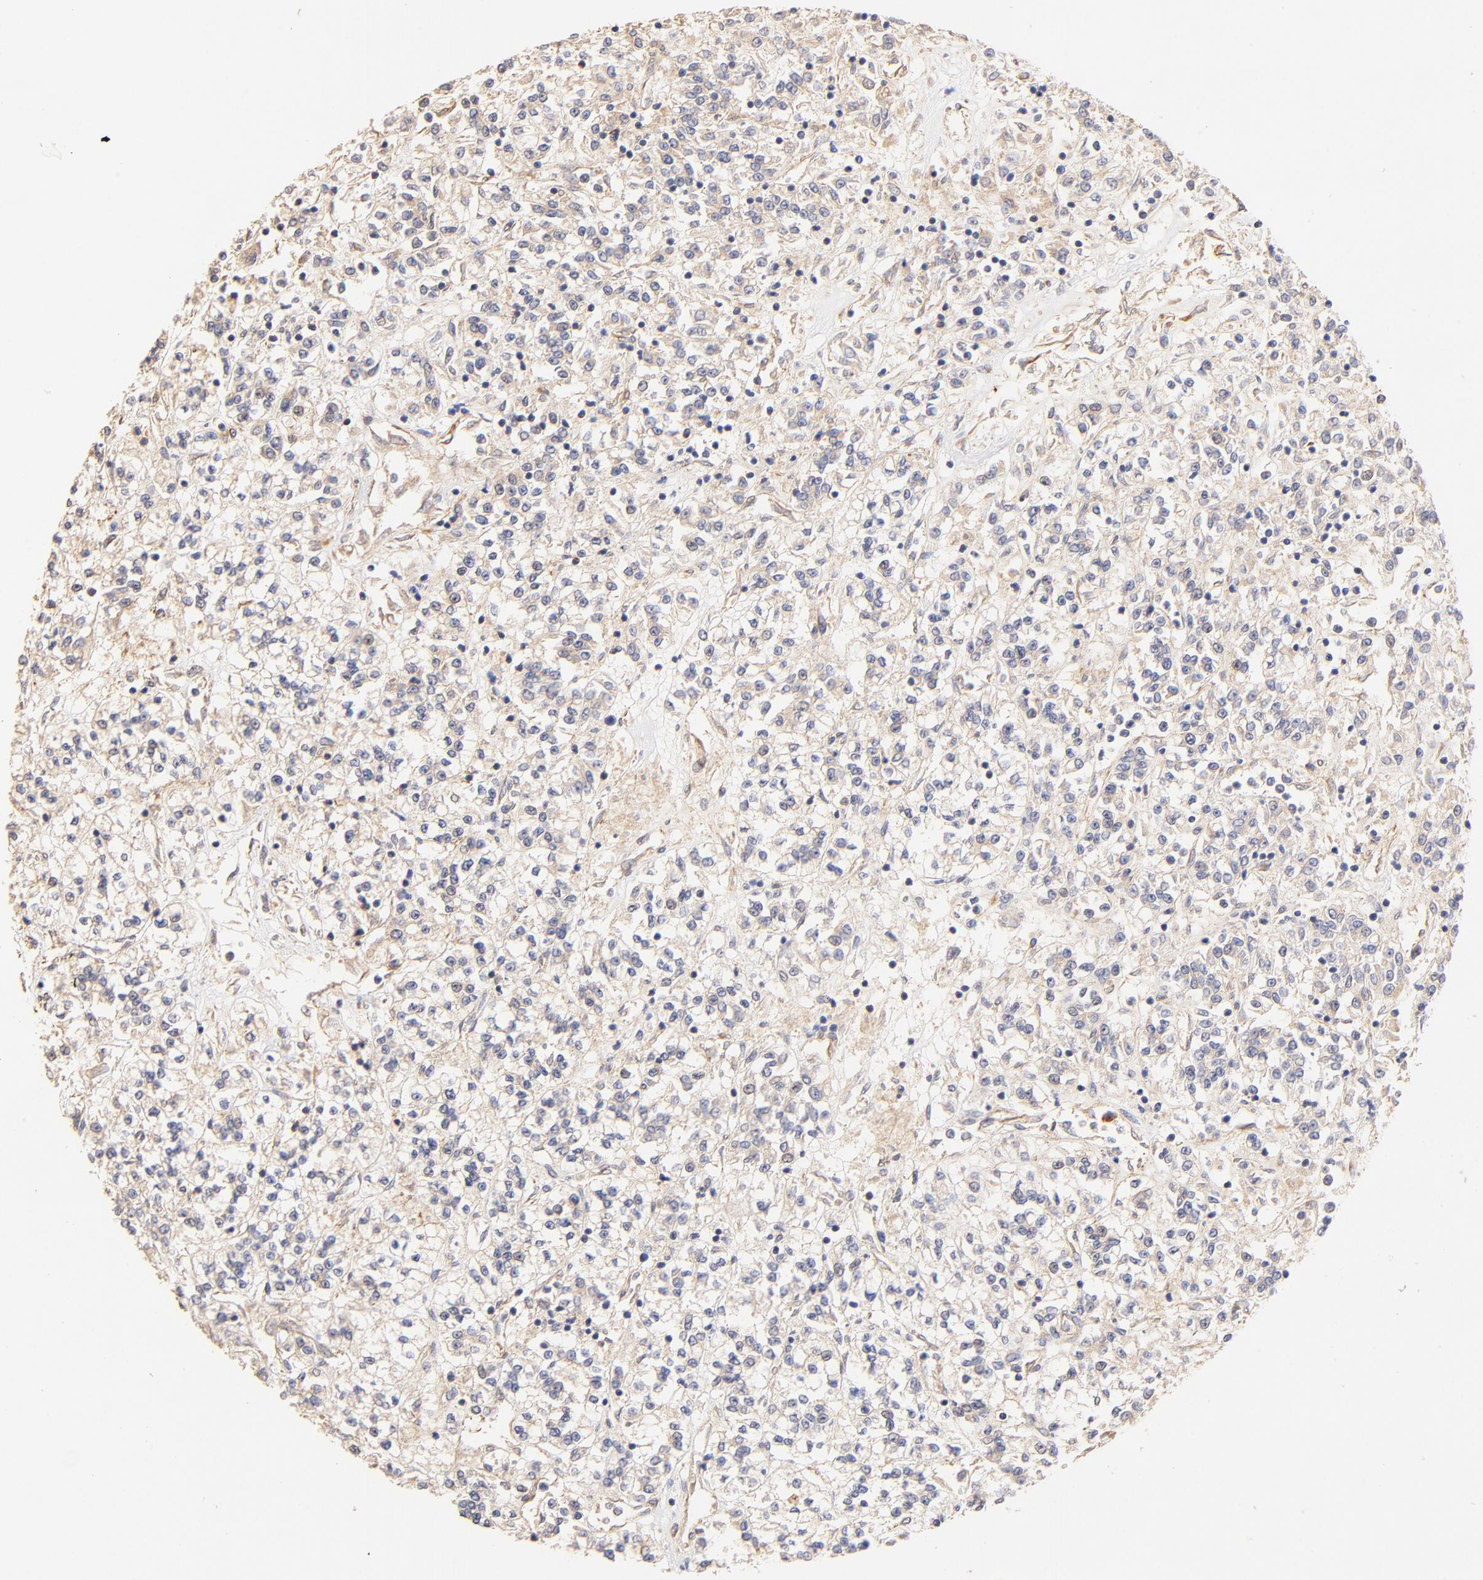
{"staining": {"intensity": "weak", "quantity": ">75%", "location": "cytoplasmic/membranous"}, "tissue": "renal cancer", "cell_type": "Tumor cells", "image_type": "cancer", "snomed": [{"axis": "morphology", "description": "Adenocarcinoma, NOS"}, {"axis": "topography", "description": "Kidney"}], "caption": "DAB immunohistochemical staining of renal cancer (adenocarcinoma) reveals weak cytoplasmic/membranous protein expression in about >75% of tumor cells. The staining is performed using DAB brown chromogen to label protein expression. The nuclei are counter-stained blue using hematoxylin.", "gene": "TNFAIP3", "patient": {"sex": "female", "age": 76}}